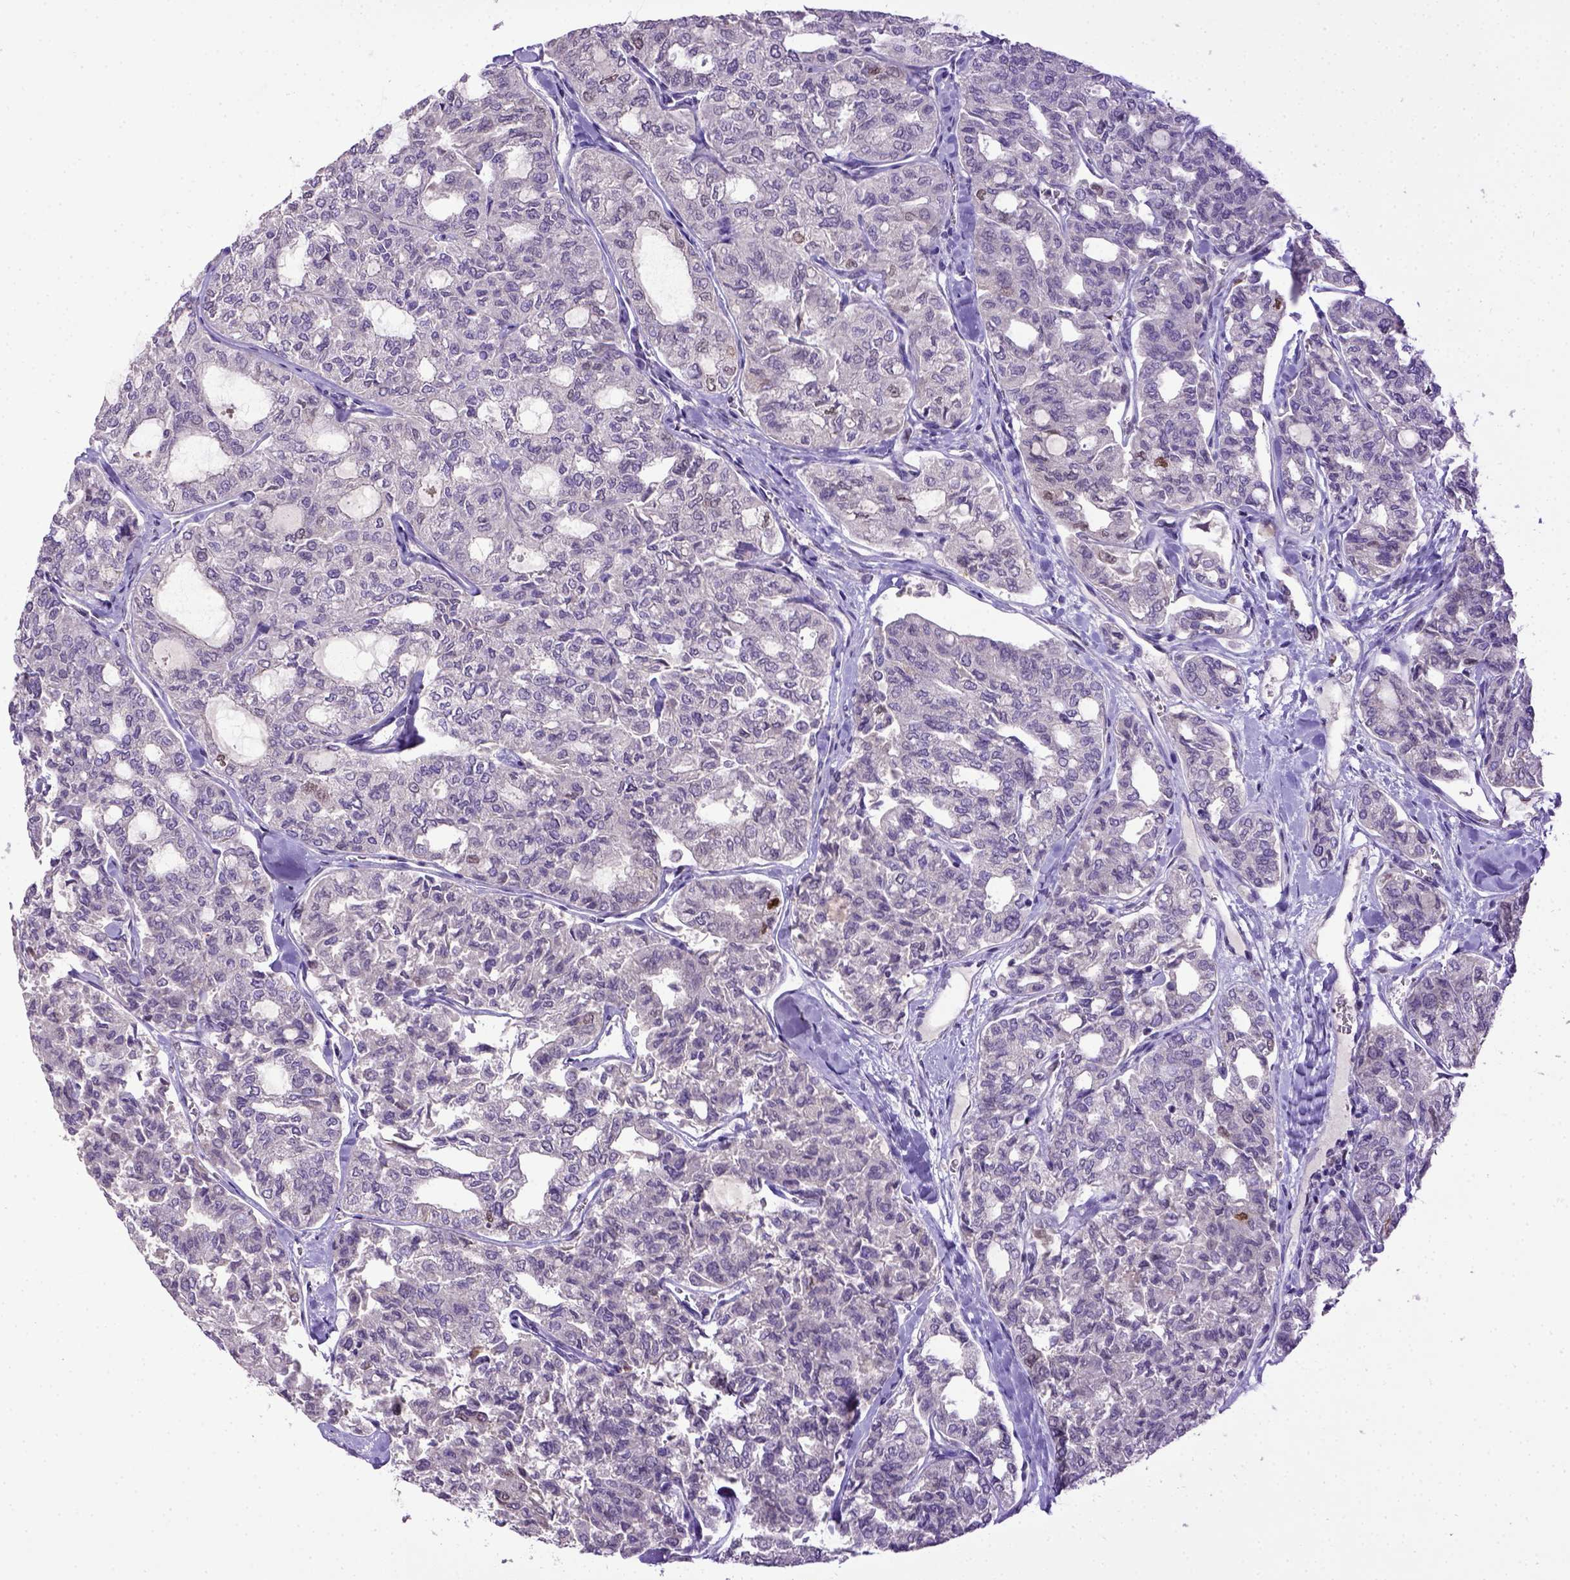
{"staining": {"intensity": "moderate", "quantity": "<25%", "location": "nuclear"}, "tissue": "thyroid cancer", "cell_type": "Tumor cells", "image_type": "cancer", "snomed": [{"axis": "morphology", "description": "Follicular adenoma carcinoma, NOS"}, {"axis": "topography", "description": "Thyroid gland"}], "caption": "Protein staining of thyroid follicular adenoma carcinoma tissue shows moderate nuclear positivity in approximately <25% of tumor cells.", "gene": "CDKN1A", "patient": {"sex": "male", "age": 75}}